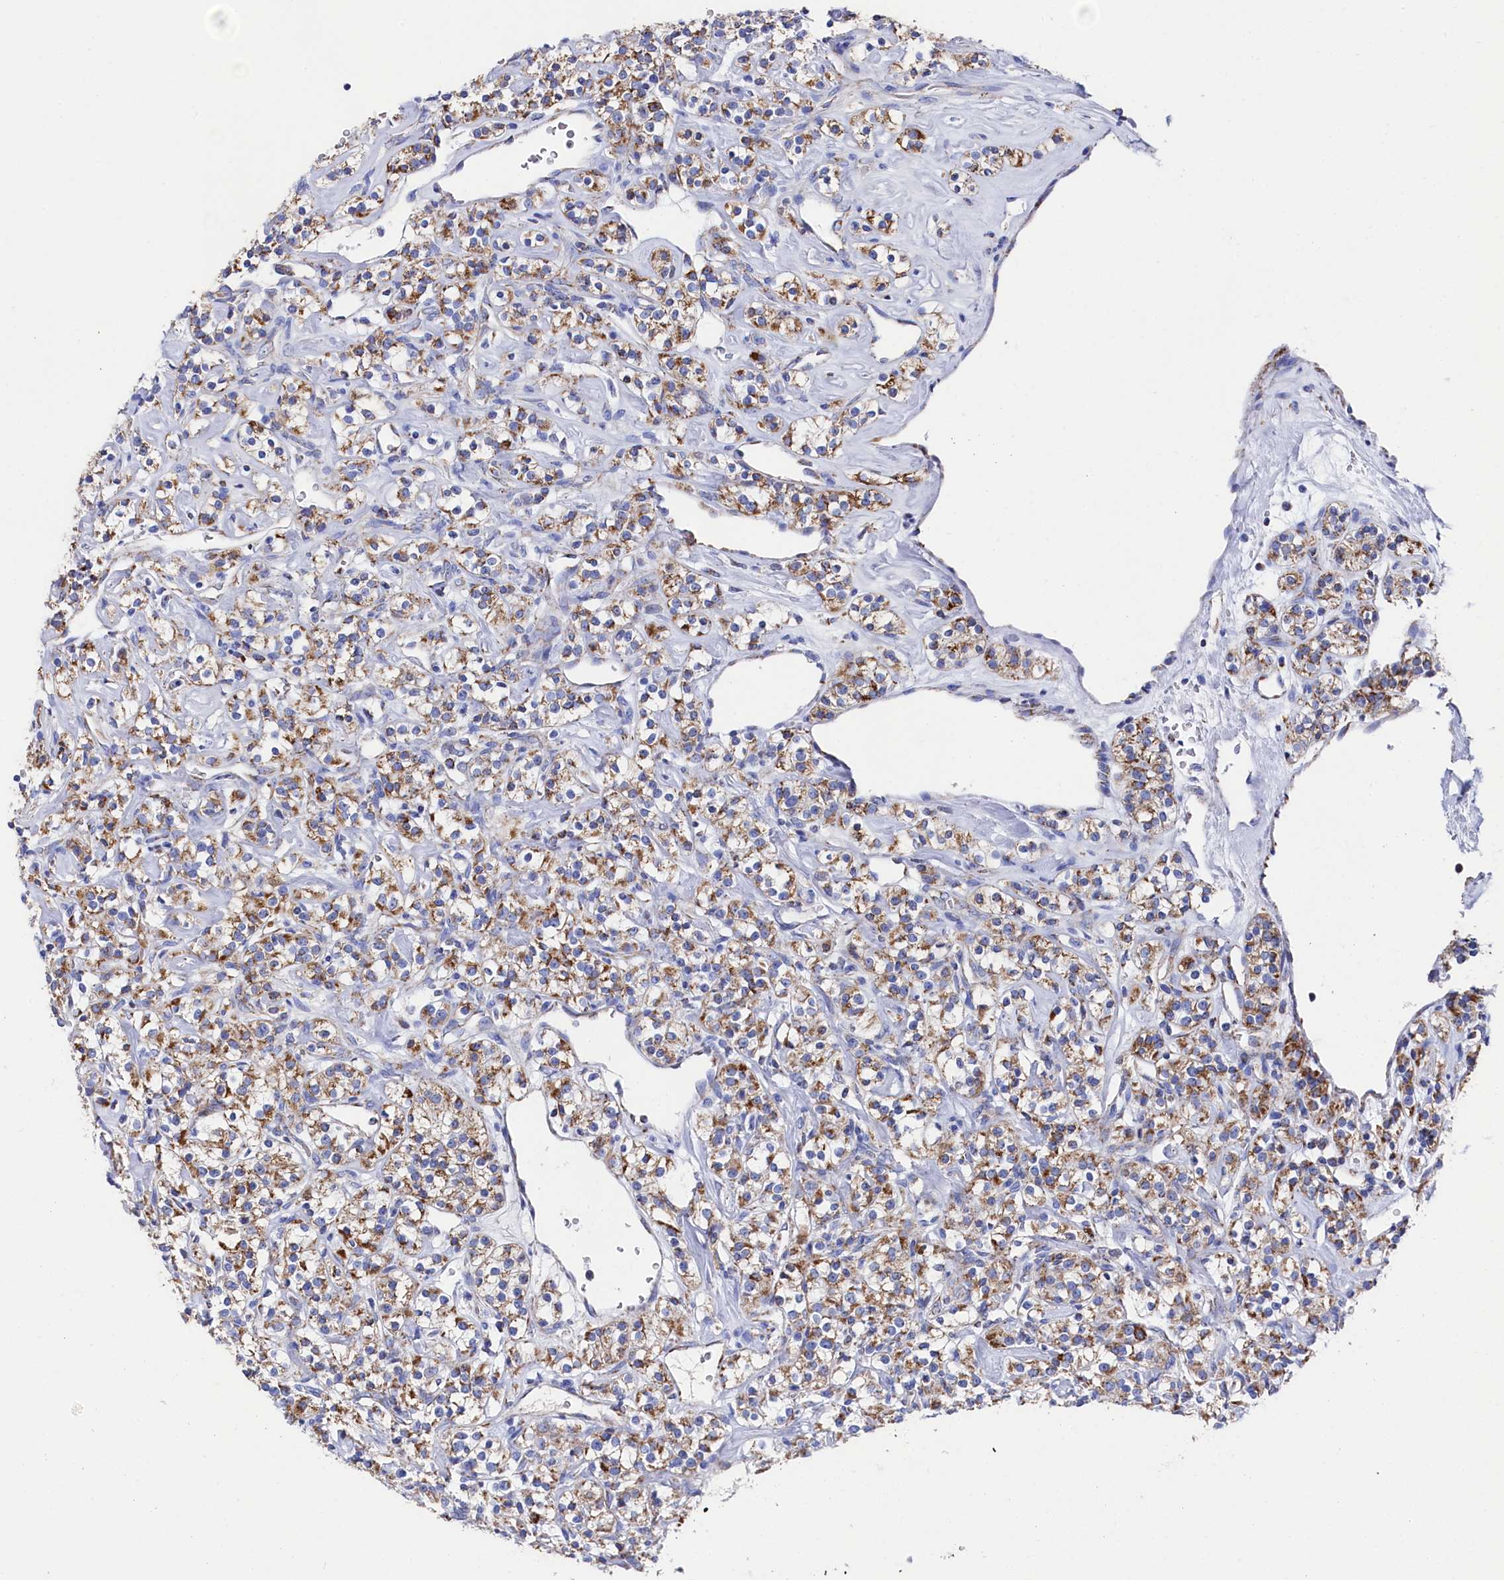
{"staining": {"intensity": "moderate", "quantity": ">75%", "location": "cytoplasmic/membranous"}, "tissue": "renal cancer", "cell_type": "Tumor cells", "image_type": "cancer", "snomed": [{"axis": "morphology", "description": "Adenocarcinoma, NOS"}, {"axis": "topography", "description": "Kidney"}], "caption": "Human renal cancer (adenocarcinoma) stained for a protein (brown) demonstrates moderate cytoplasmic/membranous positive positivity in approximately >75% of tumor cells.", "gene": "MMAB", "patient": {"sex": "male", "age": 77}}